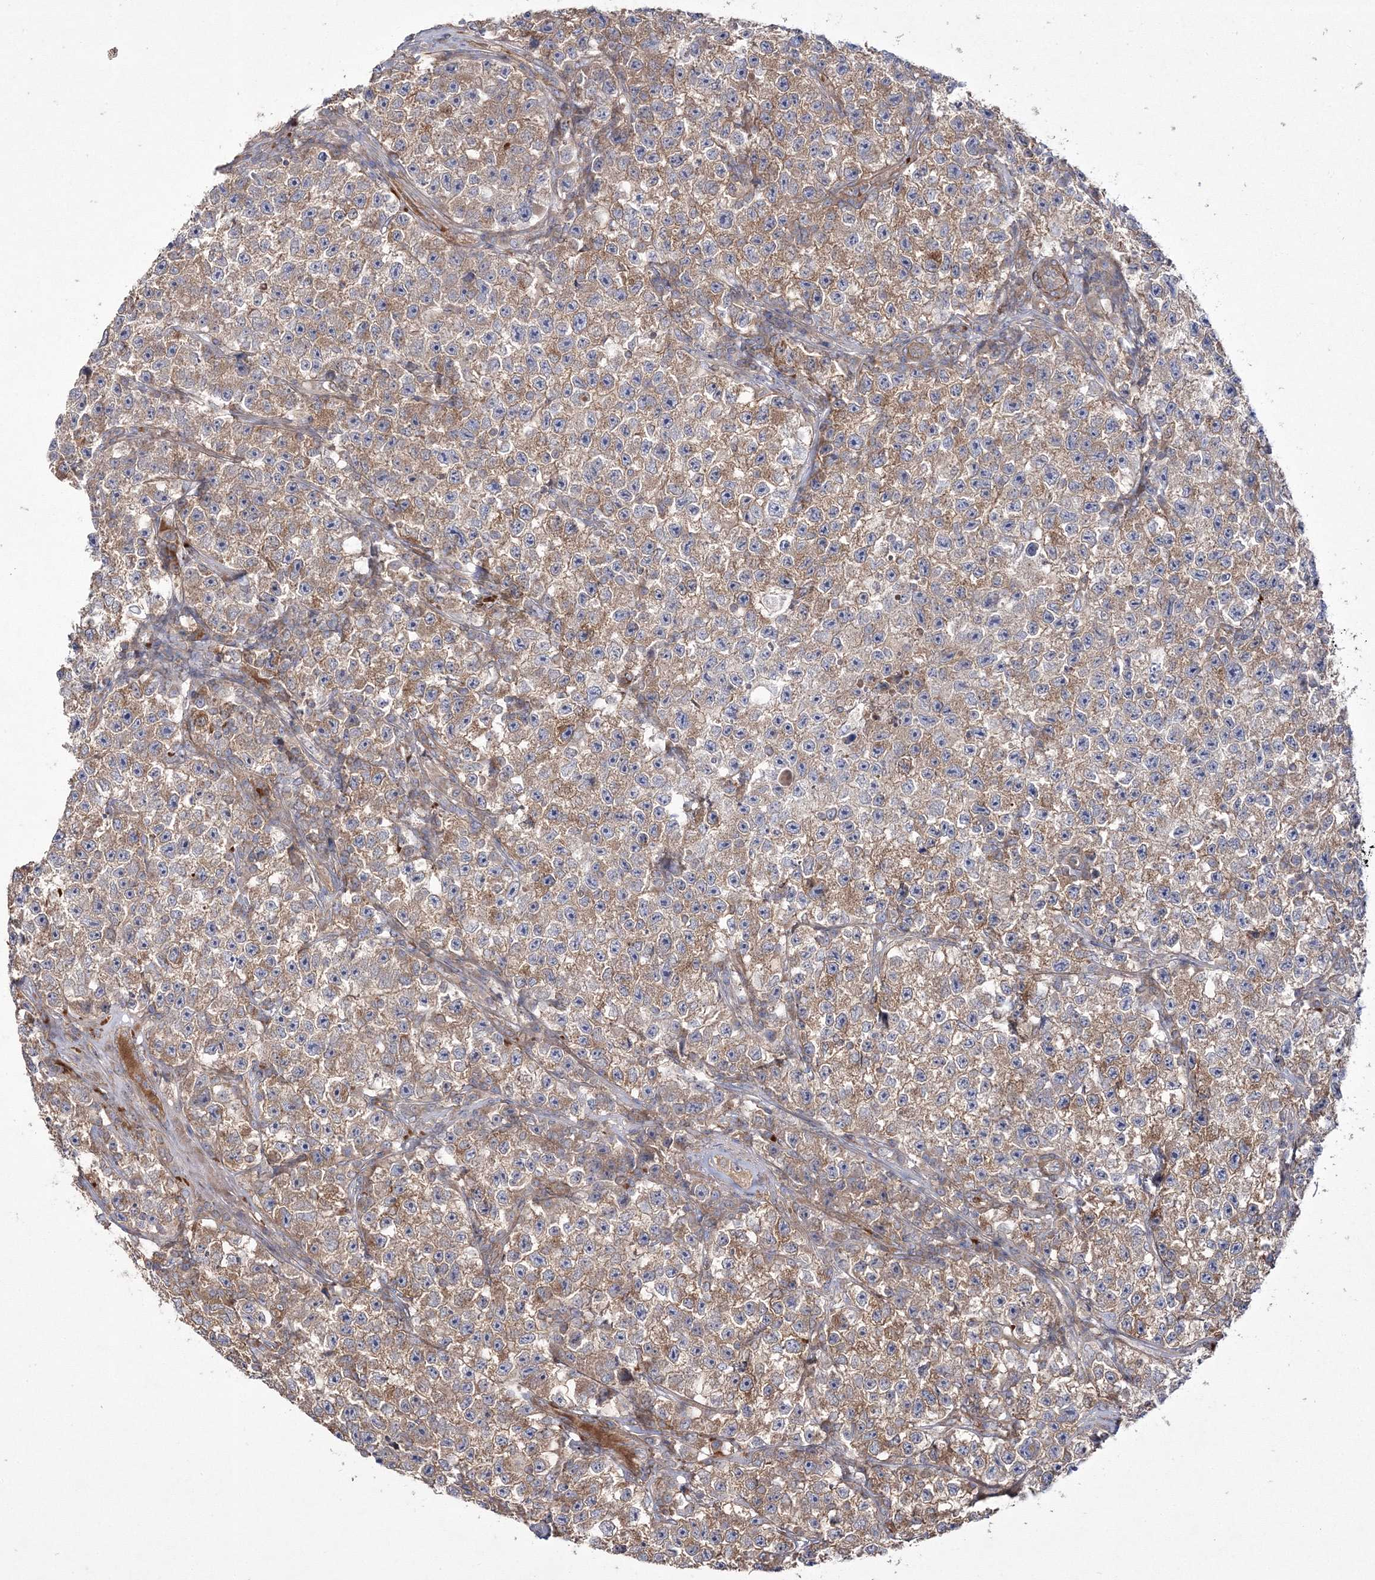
{"staining": {"intensity": "moderate", "quantity": "25%-75%", "location": "cytoplasmic/membranous"}, "tissue": "testis cancer", "cell_type": "Tumor cells", "image_type": "cancer", "snomed": [{"axis": "morphology", "description": "Seminoma, NOS"}, {"axis": "topography", "description": "Testis"}], "caption": "Testis seminoma tissue demonstrates moderate cytoplasmic/membranous expression in approximately 25%-75% of tumor cells", "gene": "ZSWIM6", "patient": {"sex": "male", "age": 22}}